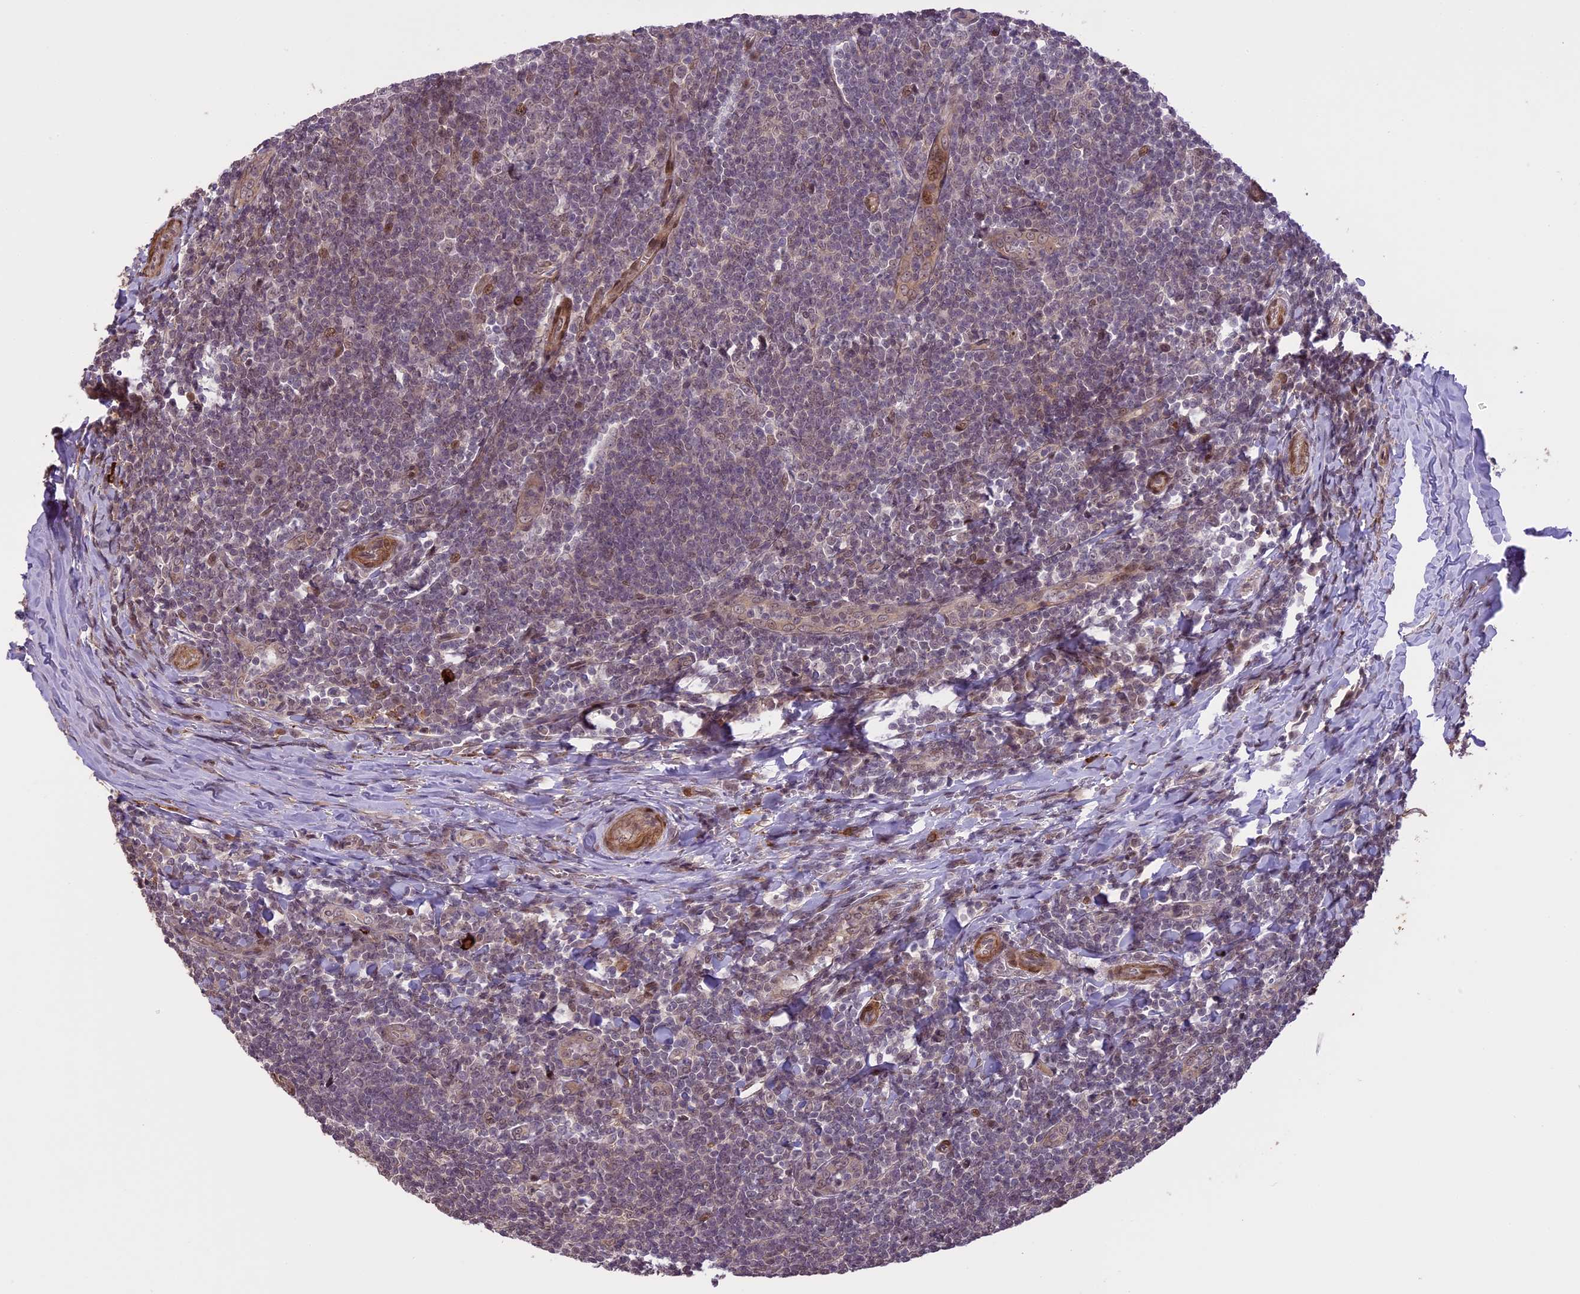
{"staining": {"intensity": "weak", "quantity": "<25%", "location": "nuclear"}, "tissue": "tonsil", "cell_type": "Germinal center cells", "image_type": "normal", "snomed": [{"axis": "morphology", "description": "Normal tissue, NOS"}, {"axis": "topography", "description": "Tonsil"}], "caption": "High magnification brightfield microscopy of unremarkable tonsil stained with DAB (3,3'-diaminobenzidine) (brown) and counterstained with hematoxylin (blue): germinal center cells show no significant expression. (Brightfield microscopy of DAB immunohistochemistry (IHC) at high magnification).", "gene": "PRELID2", "patient": {"sex": "male", "age": 27}}